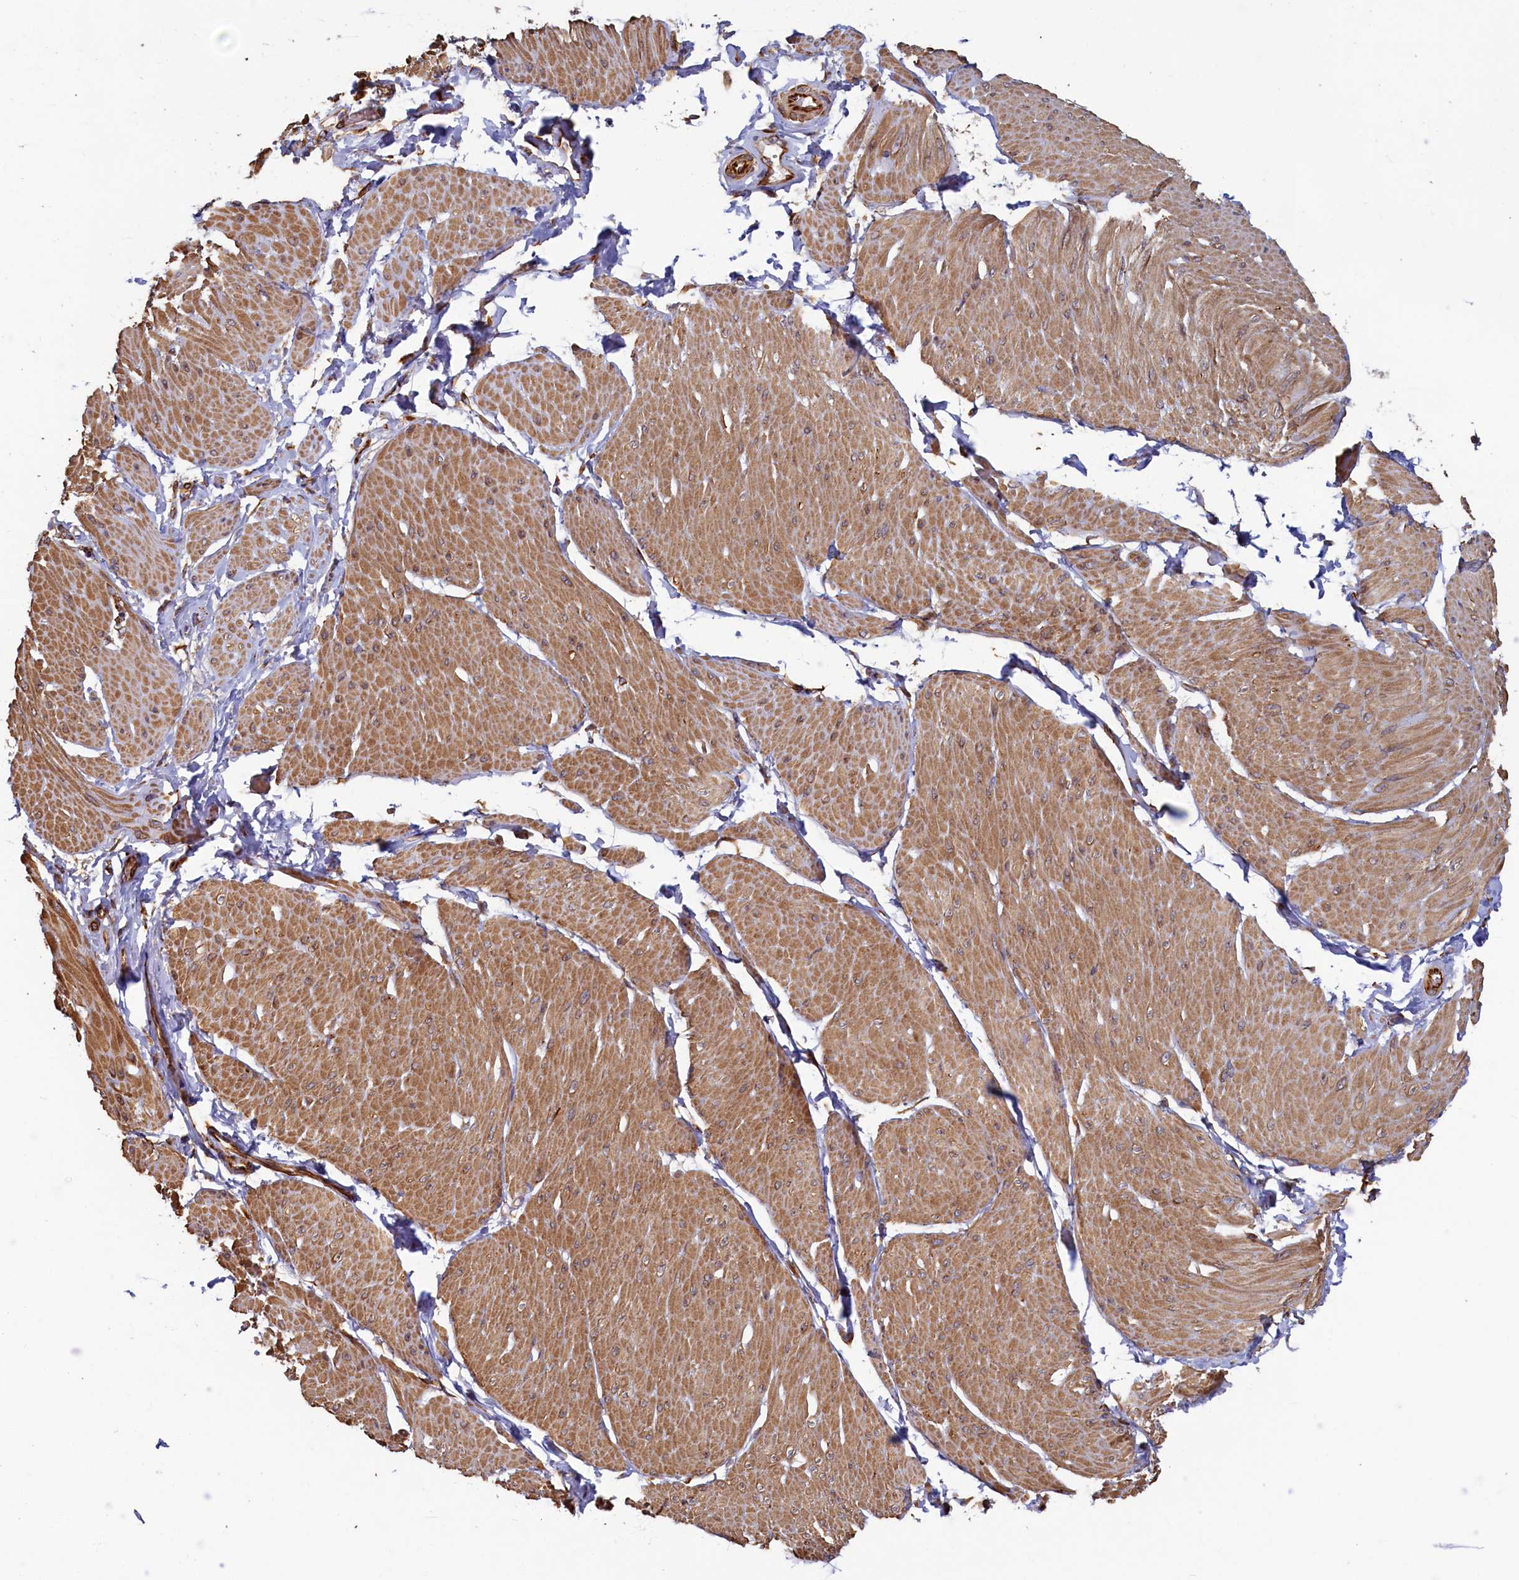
{"staining": {"intensity": "moderate", "quantity": ">75%", "location": "cytoplasmic/membranous"}, "tissue": "smooth muscle", "cell_type": "Smooth muscle cells", "image_type": "normal", "snomed": [{"axis": "morphology", "description": "Urothelial carcinoma, High grade"}, {"axis": "topography", "description": "Urinary bladder"}], "caption": "Immunohistochemistry (IHC) histopathology image of unremarkable smooth muscle: smooth muscle stained using immunohistochemistry displays medium levels of moderate protein expression localized specifically in the cytoplasmic/membranous of smooth muscle cells, appearing as a cytoplasmic/membranous brown color.", "gene": "LRRC57", "patient": {"sex": "male", "age": 46}}